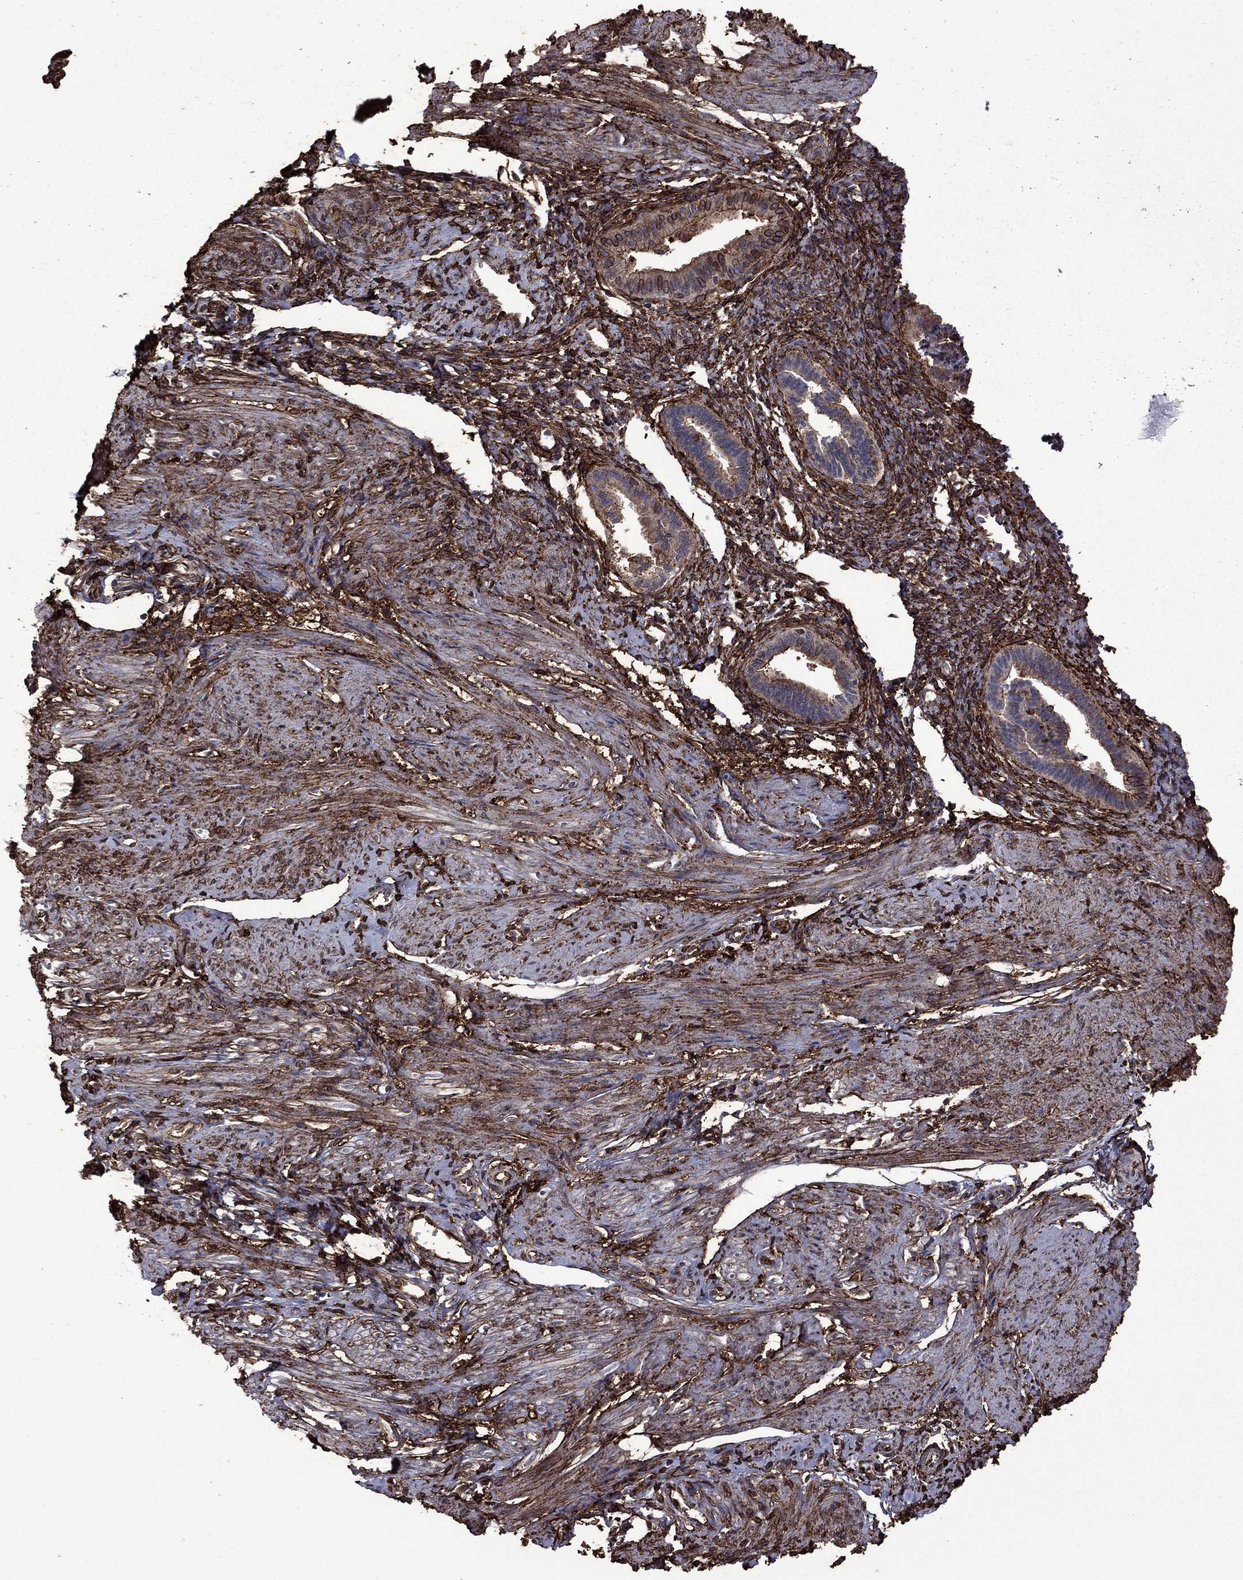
{"staining": {"intensity": "moderate", "quantity": ">75%", "location": "cytoplasmic/membranous"}, "tissue": "endometrium", "cell_type": "Cells in endometrial stroma", "image_type": "normal", "snomed": [{"axis": "morphology", "description": "Normal tissue, NOS"}, {"axis": "topography", "description": "Cervix"}, {"axis": "topography", "description": "Endometrium"}], "caption": "Immunohistochemistry (IHC) histopathology image of unremarkable endometrium stained for a protein (brown), which reveals medium levels of moderate cytoplasmic/membranous expression in approximately >75% of cells in endometrial stroma.", "gene": "PLAU", "patient": {"sex": "female", "age": 37}}